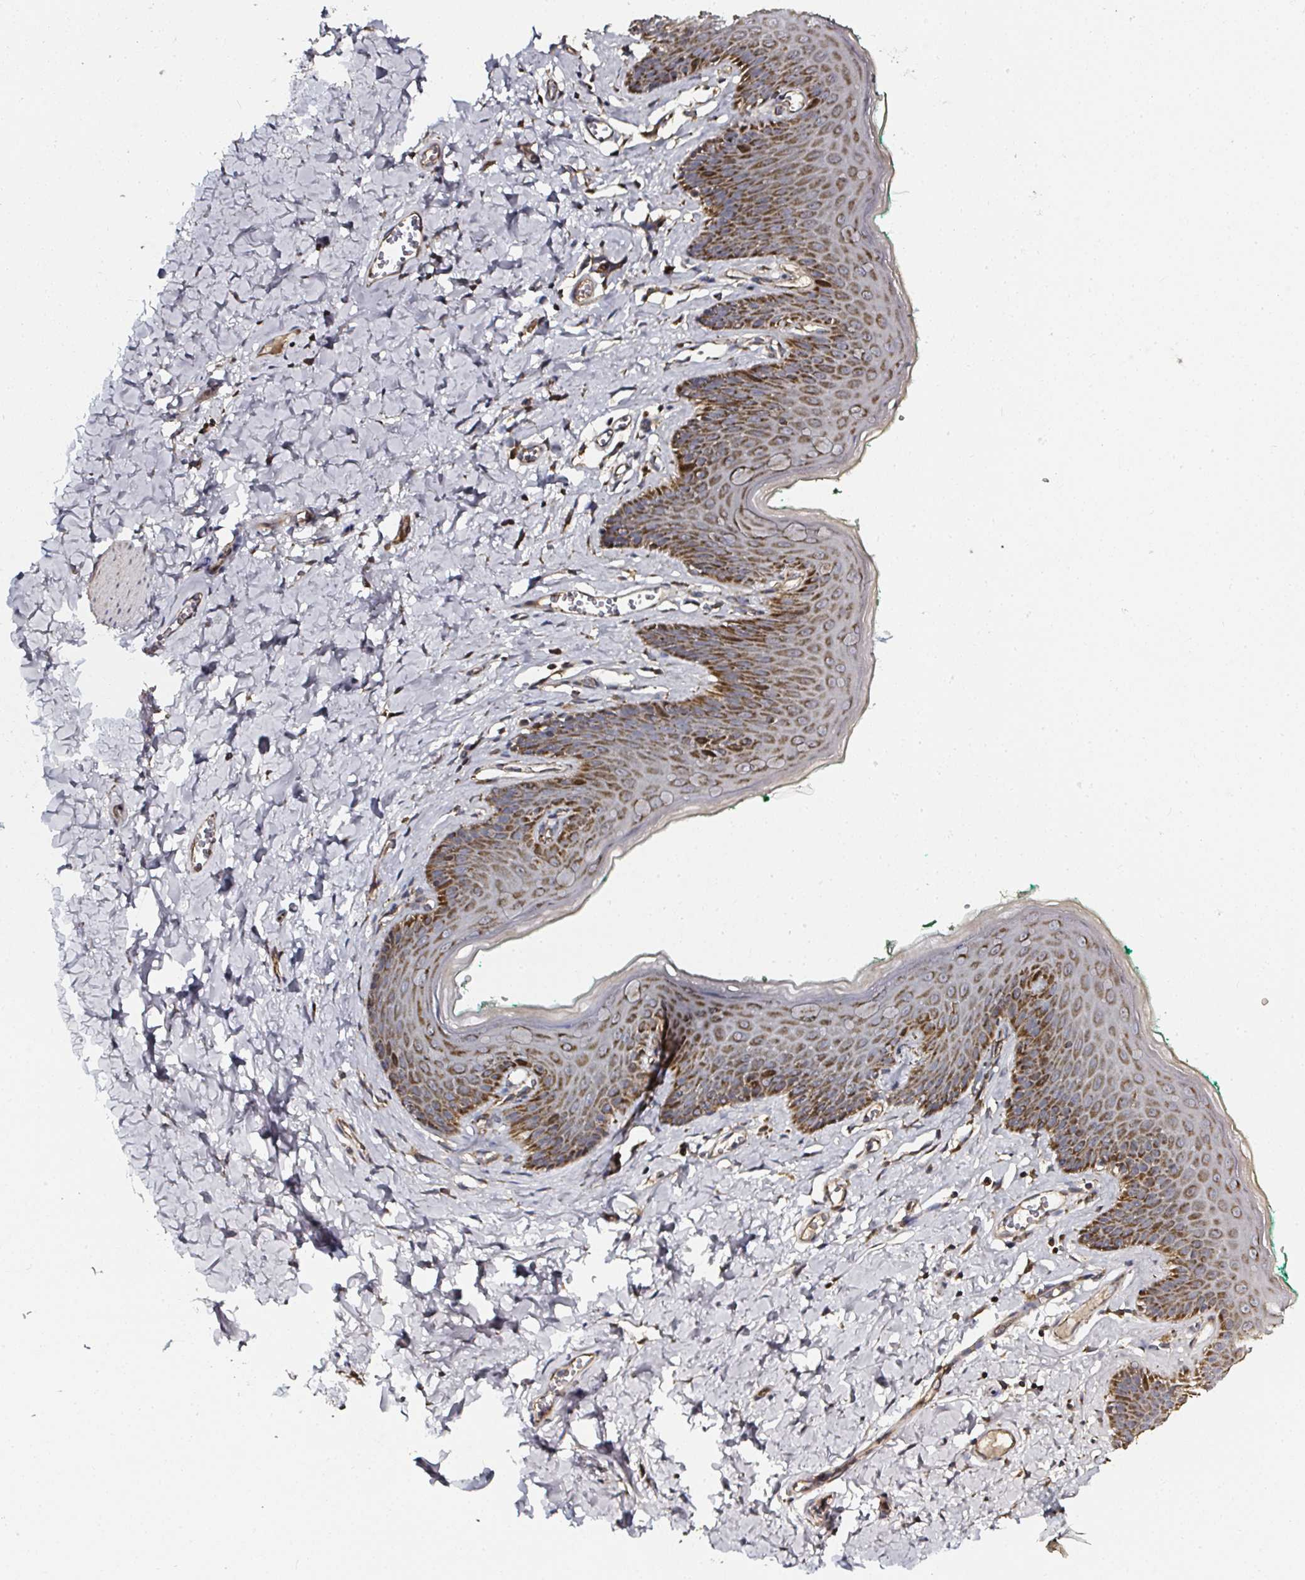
{"staining": {"intensity": "strong", "quantity": ">75%", "location": "cytoplasmic/membranous"}, "tissue": "skin", "cell_type": "Epidermal cells", "image_type": "normal", "snomed": [{"axis": "morphology", "description": "Normal tissue, NOS"}, {"axis": "topography", "description": "Vulva"}, {"axis": "topography", "description": "Peripheral nerve tissue"}], "caption": "DAB (3,3'-diaminobenzidine) immunohistochemical staining of unremarkable skin demonstrates strong cytoplasmic/membranous protein staining in about >75% of epidermal cells.", "gene": "ATAD3A", "patient": {"sex": "female", "age": 66}}